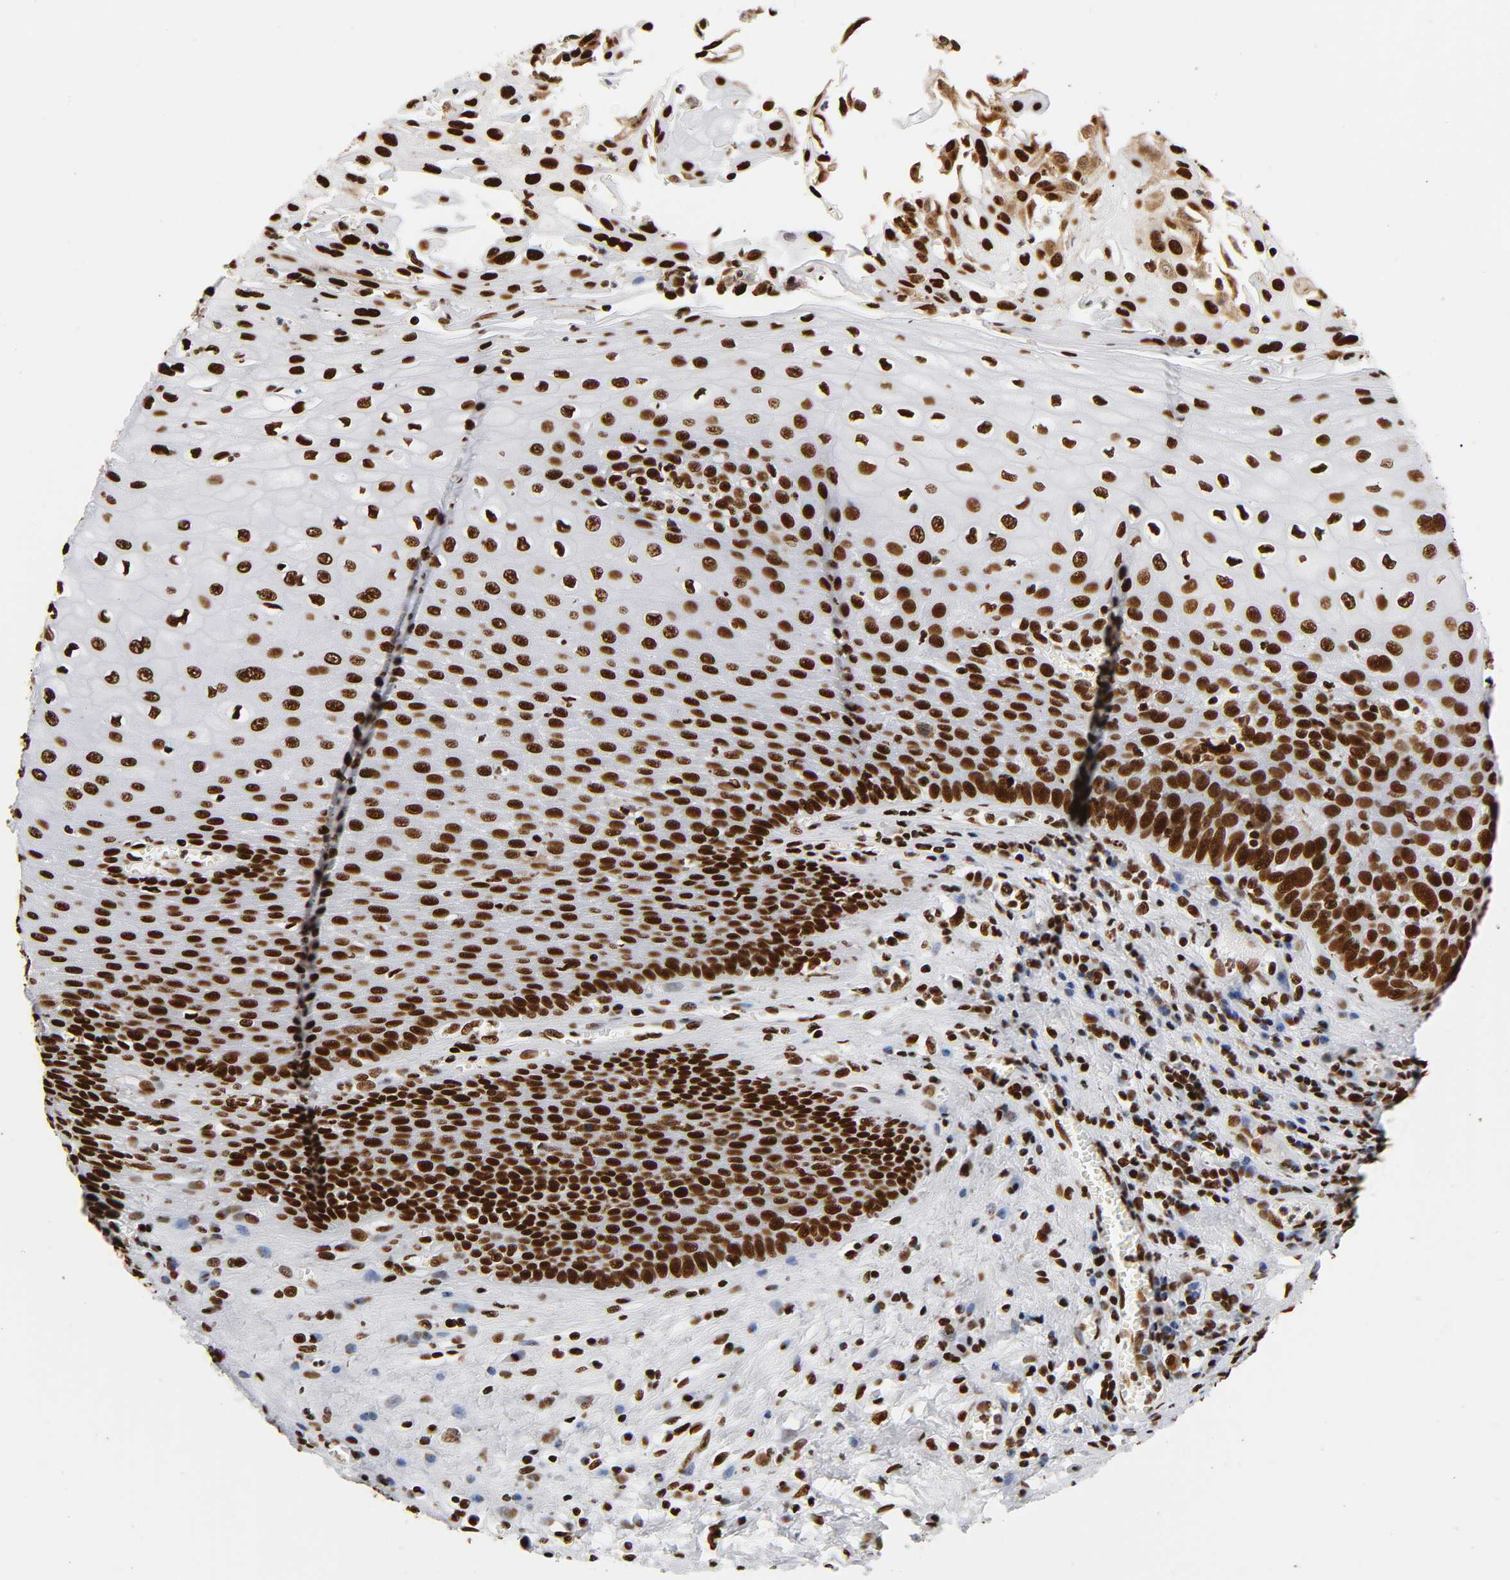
{"staining": {"intensity": "strong", "quantity": ">75%", "location": "nuclear"}, "tissue": "esophagus", "cell_type": "Squamous epithelial cells", "image_type": "normal", "snomed": [{"axis": "morphology", "description": "Normal tissue, NOS"}, {"axis": "morphology", "description": "Squamous cell carcinoma, NOS"}, {"axis": "topography", "description": "Esophagus"}], "caption": "Immunohistochemistry (IHC) of unremarkable esophagus demonstrates high levels of strong nuclear positivity in about >75% of squamous epithelial cells.", "gene": "XRCC6", "patient": {"sex": "male", "age": 65}}